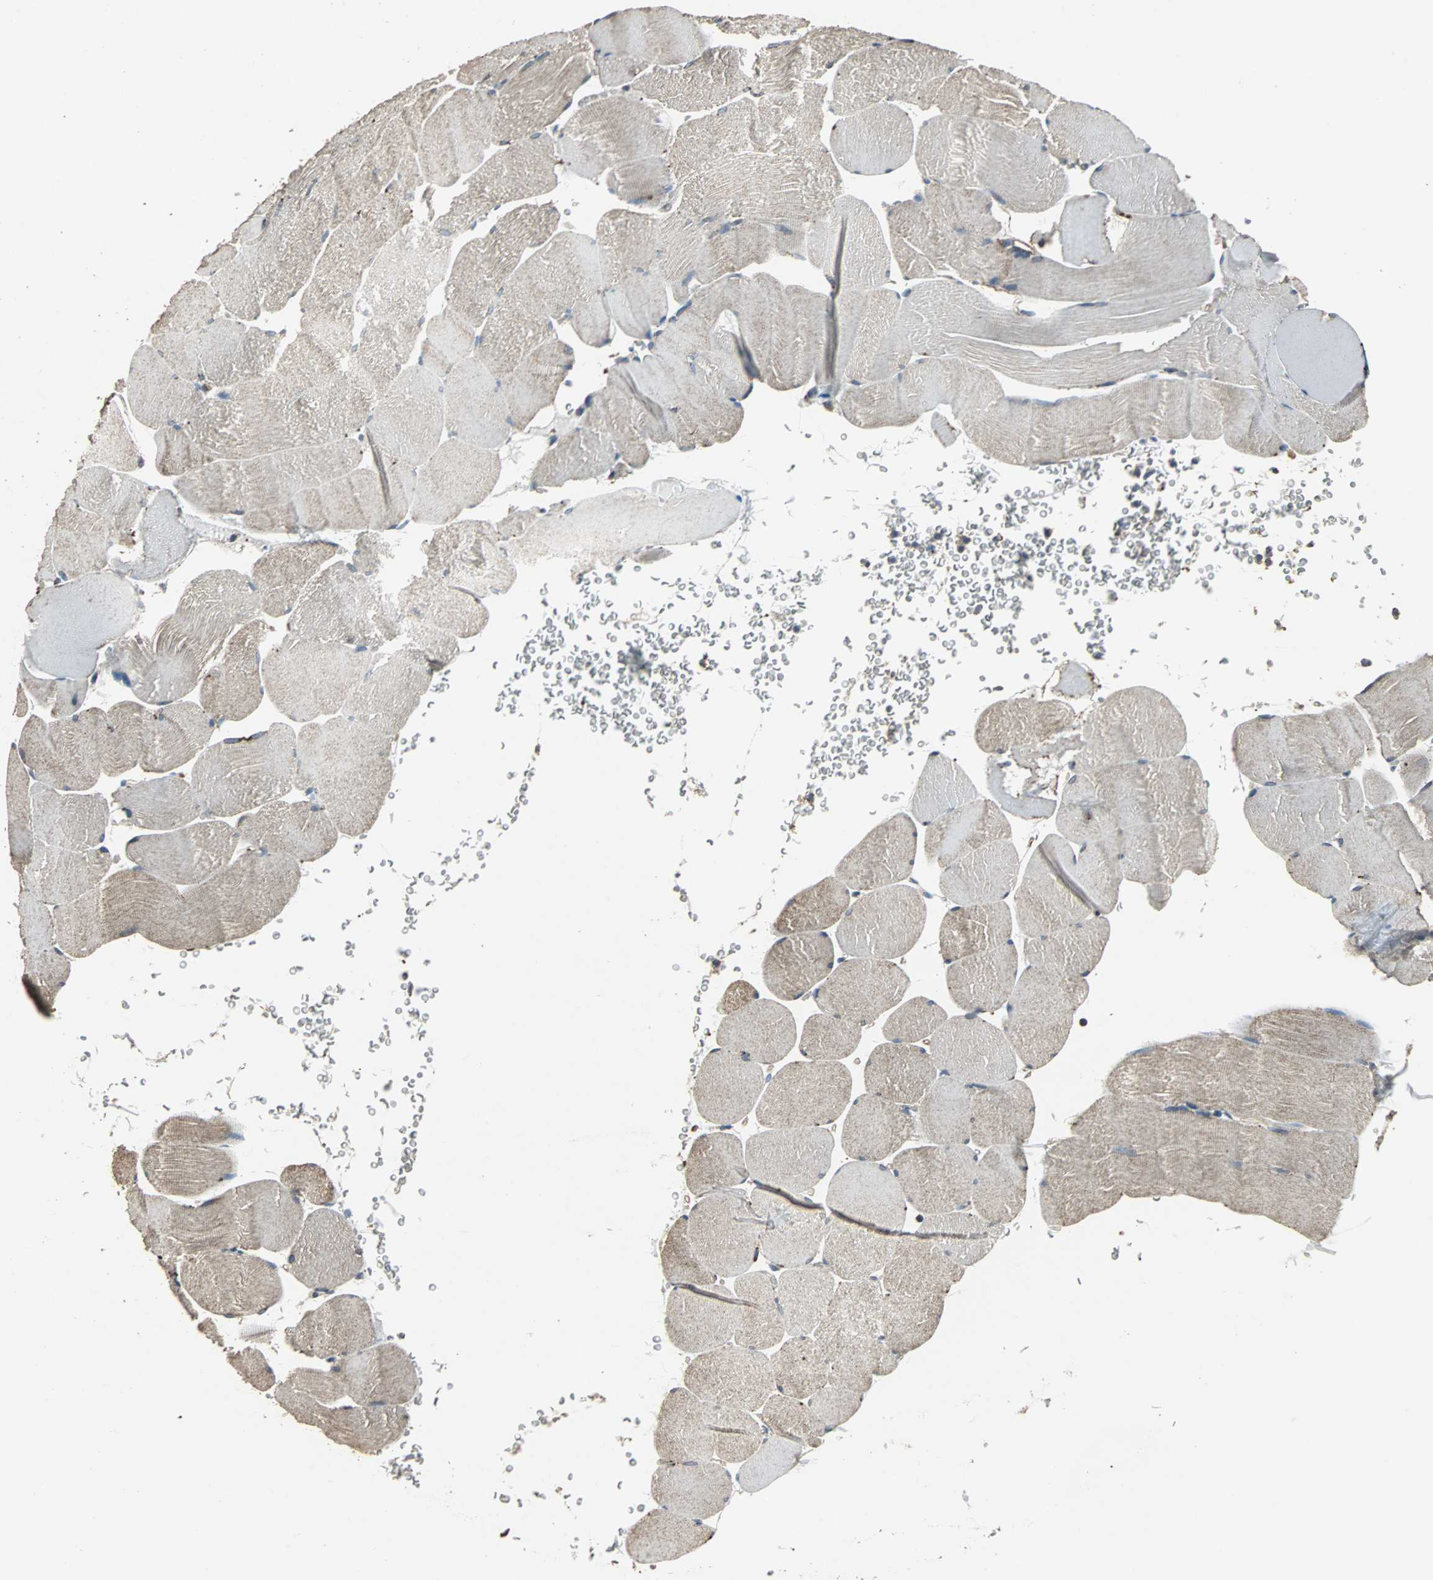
{"staining": {"intensity": "weak", "quantity": "<25%", "location": "cytoplasmic/membranous"}, "tissue": "skeletal muscle", "cell_type": "Myocytes", "image_type": "normal", "snomed": [{"axis": "morphology", "description": "Normal tissue, NOS"}, {"axis": "topography", "description": "Skeletal muscle"}], "caption": "High power microscopy micrograph of an immunohistochemistry image of normal skeletal muscle, revealing no significant positivity in myocytes. (DAB immunohistochemistry (IHC) visualized using brightfield microscopy, high magnification).", "gene": "F11R", "patient": {"sex": "male", "age": 62}}